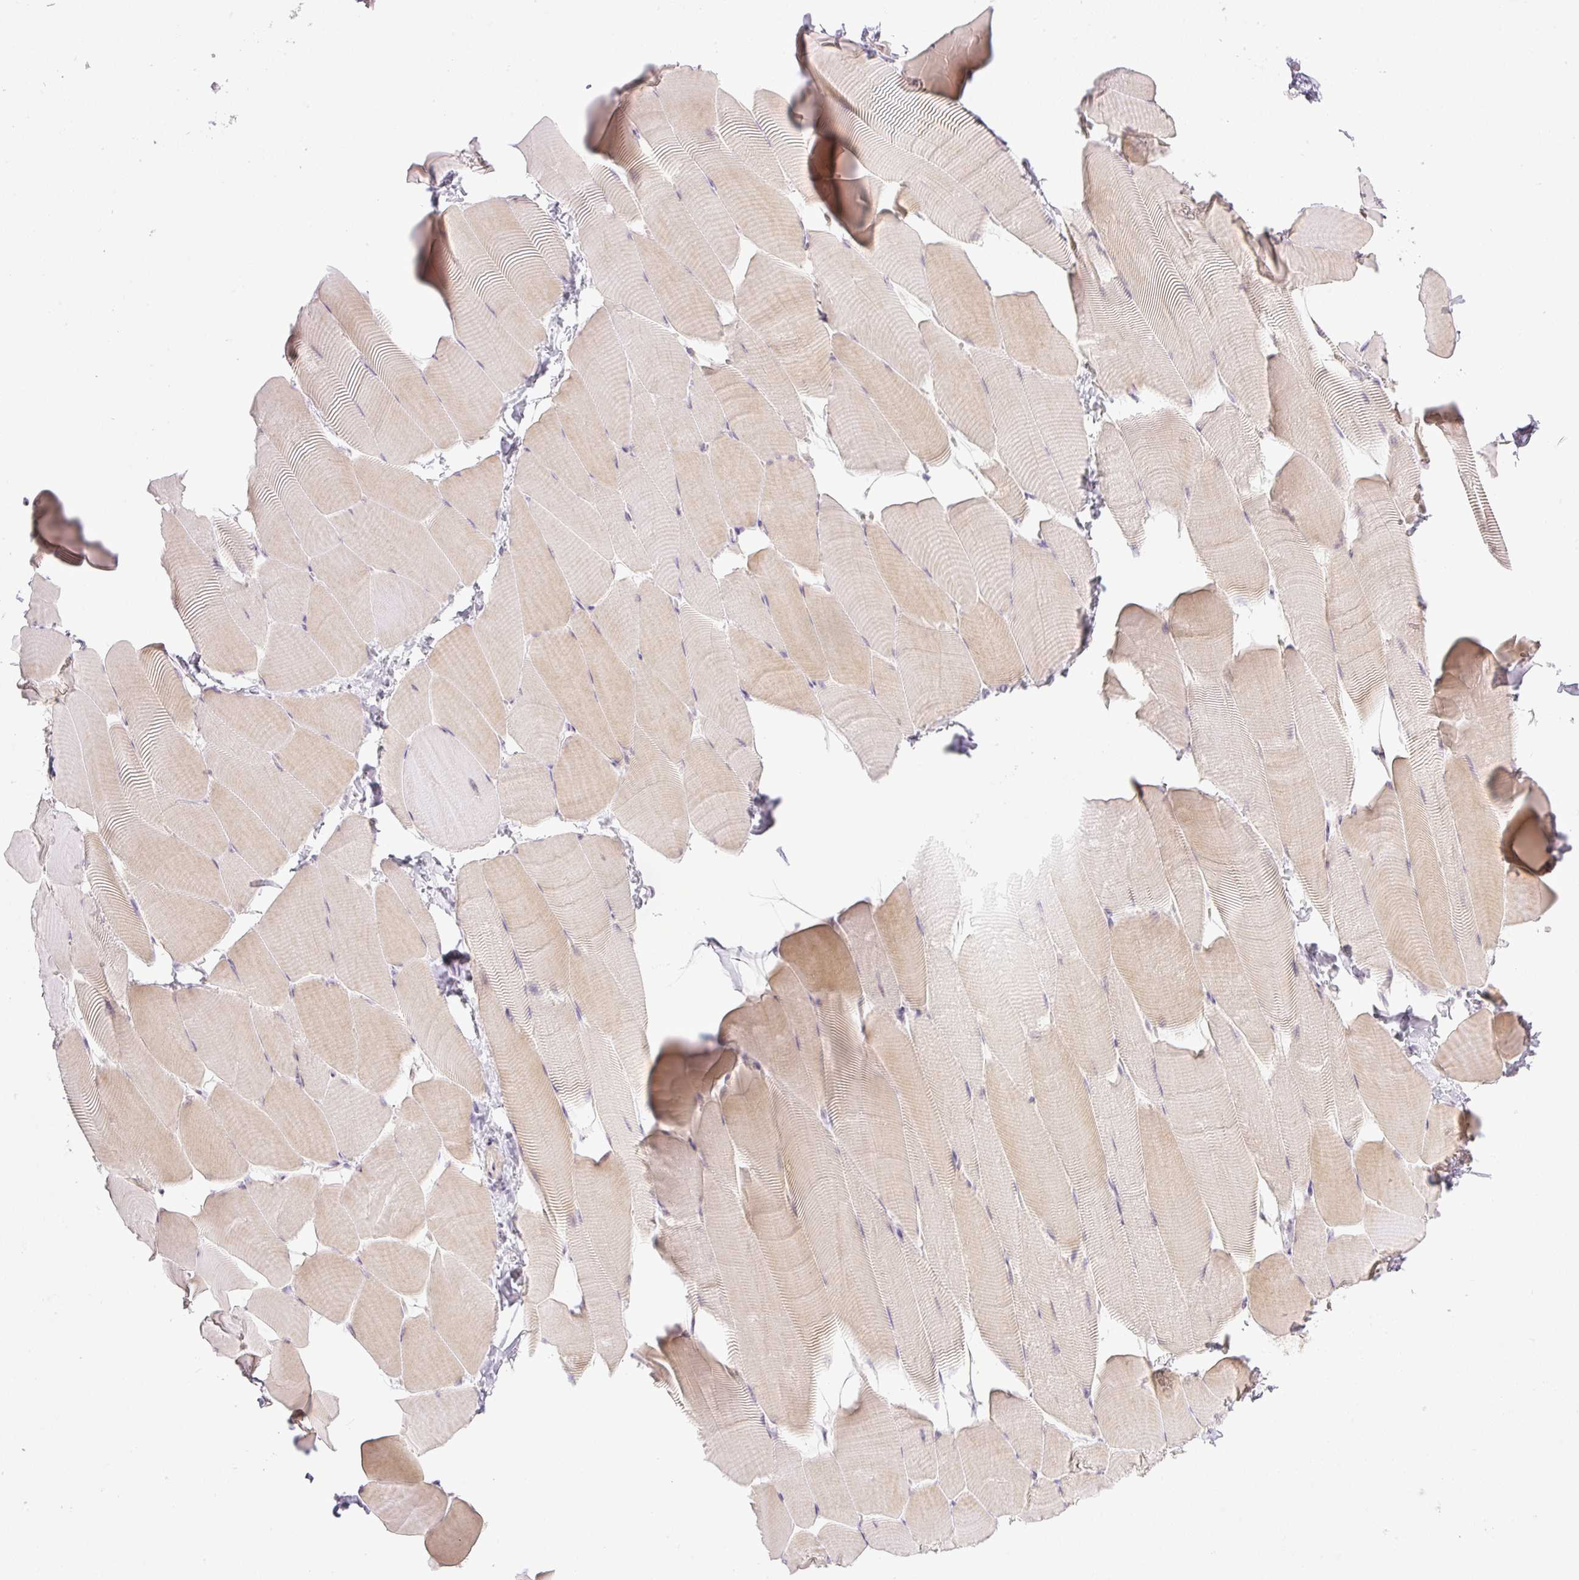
{"staining": {"intensity": "weak", "quantity": "25%-75%", "location": "cytoplasmic/membranous"}, "tissue": "skeletal muscle", "cell_type": "Myocytes", "image_type": "normal", "snomed": [{"axis": "morphology", "description": "Normal tissue, NOS"}, {"axis": "topography", "description": "Skeletal muscle"}], "caption": "An image showing weak cytoplasmic/membranous positivity in approximately 25%-75% of myocytes in normal skeletal muscle, as visualized by brown immunohistochemical staining.", "gene": "AAR2", "patient": {"sex": "male", "age": 25}}